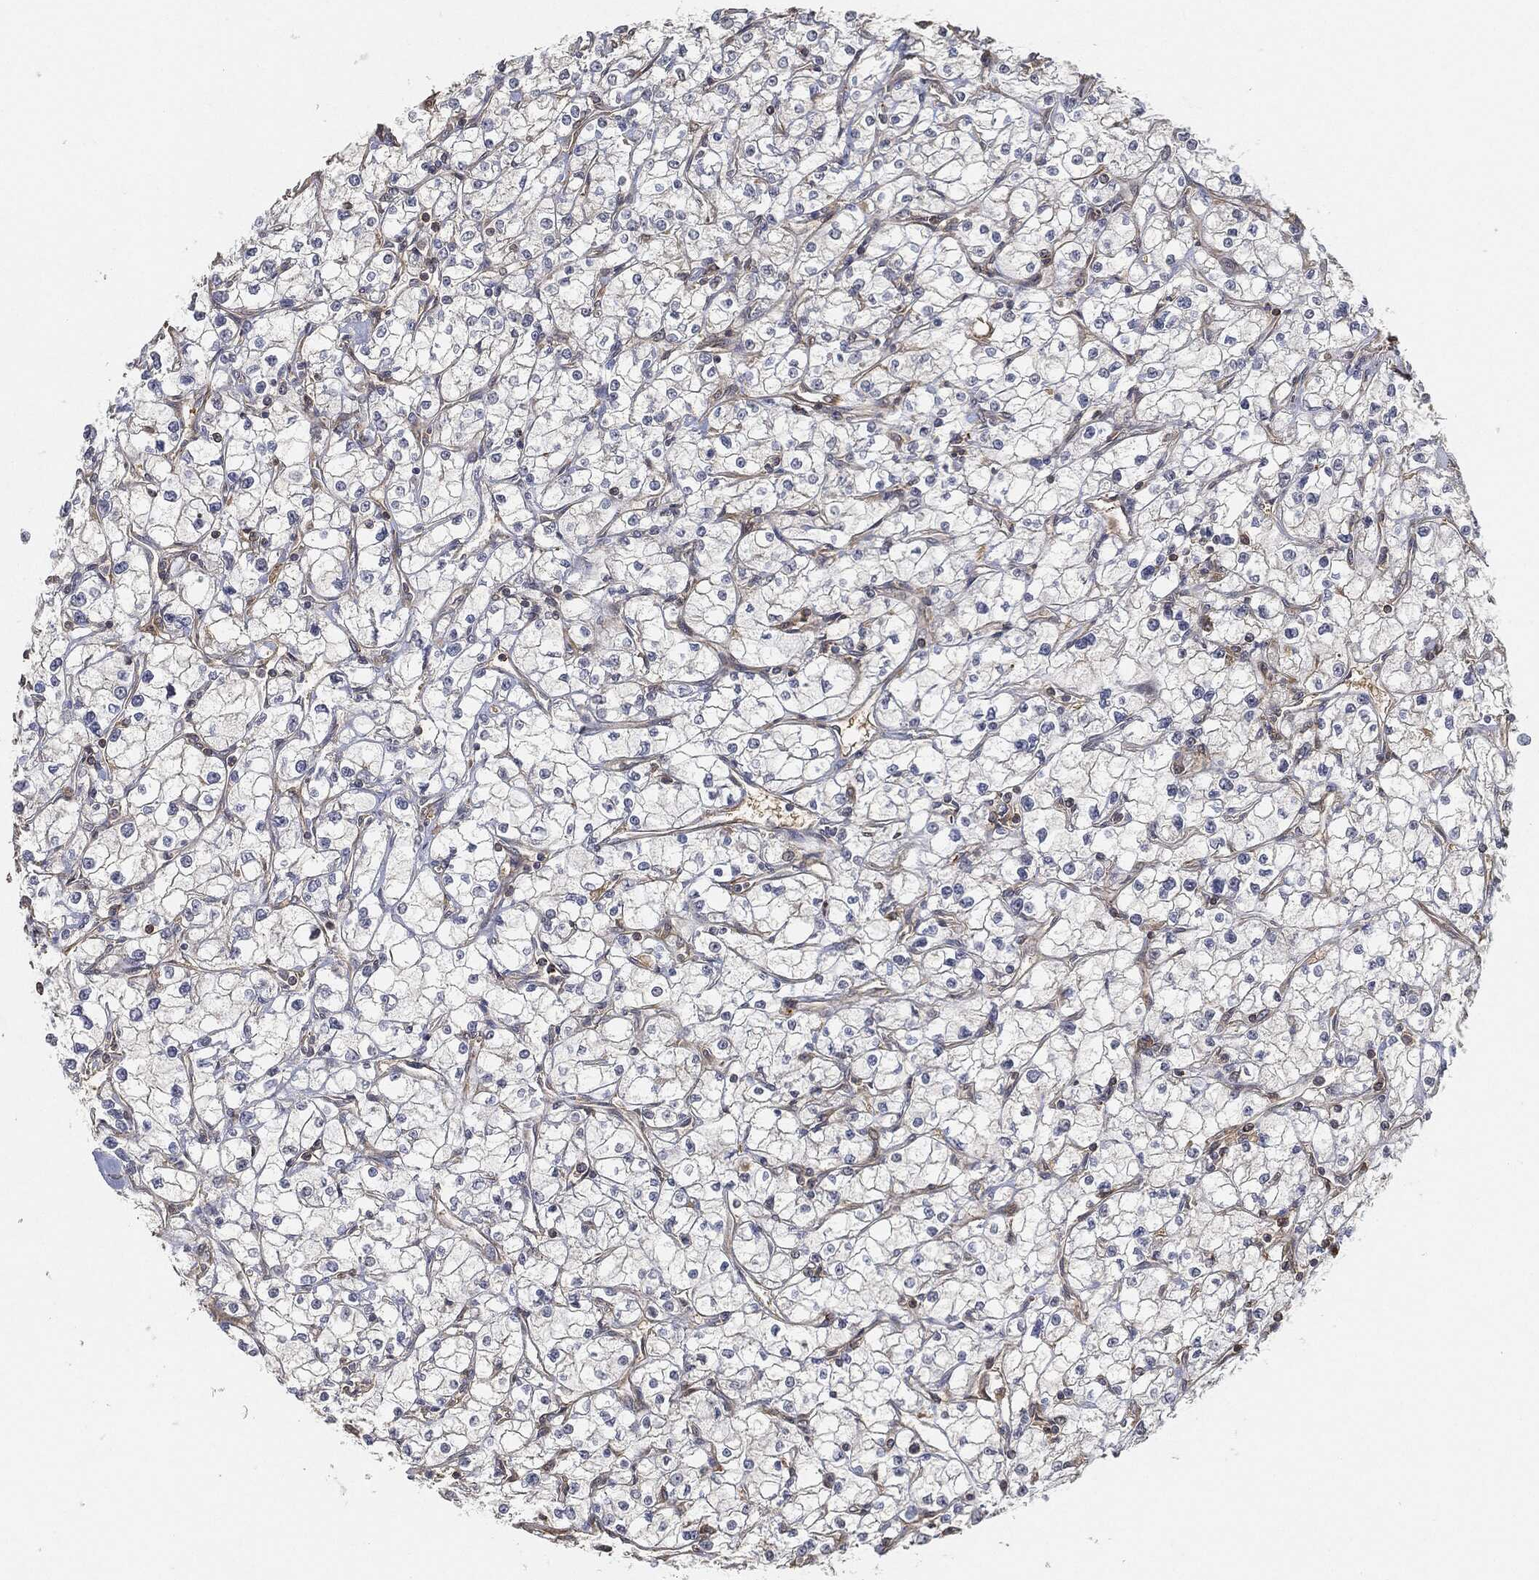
{"staining": {"intensity": "negative", "quantity": "none", "location": "none"}, "tissue": "renal cancer", "cell_type": "Tumor cells", "image_type": "cancer", "snomed": [{"axis": "morphology", "description": "Adenocarcinoma, NOS"}, {"axis": "topography", "description": "Kidney"}], "caption": "The immunohistochemistry histopathology image has no significant positivity in tumor cells of renal cancer tissue.", "gene": "TPT1", "patient": {"sex": "male", "age": 67}}